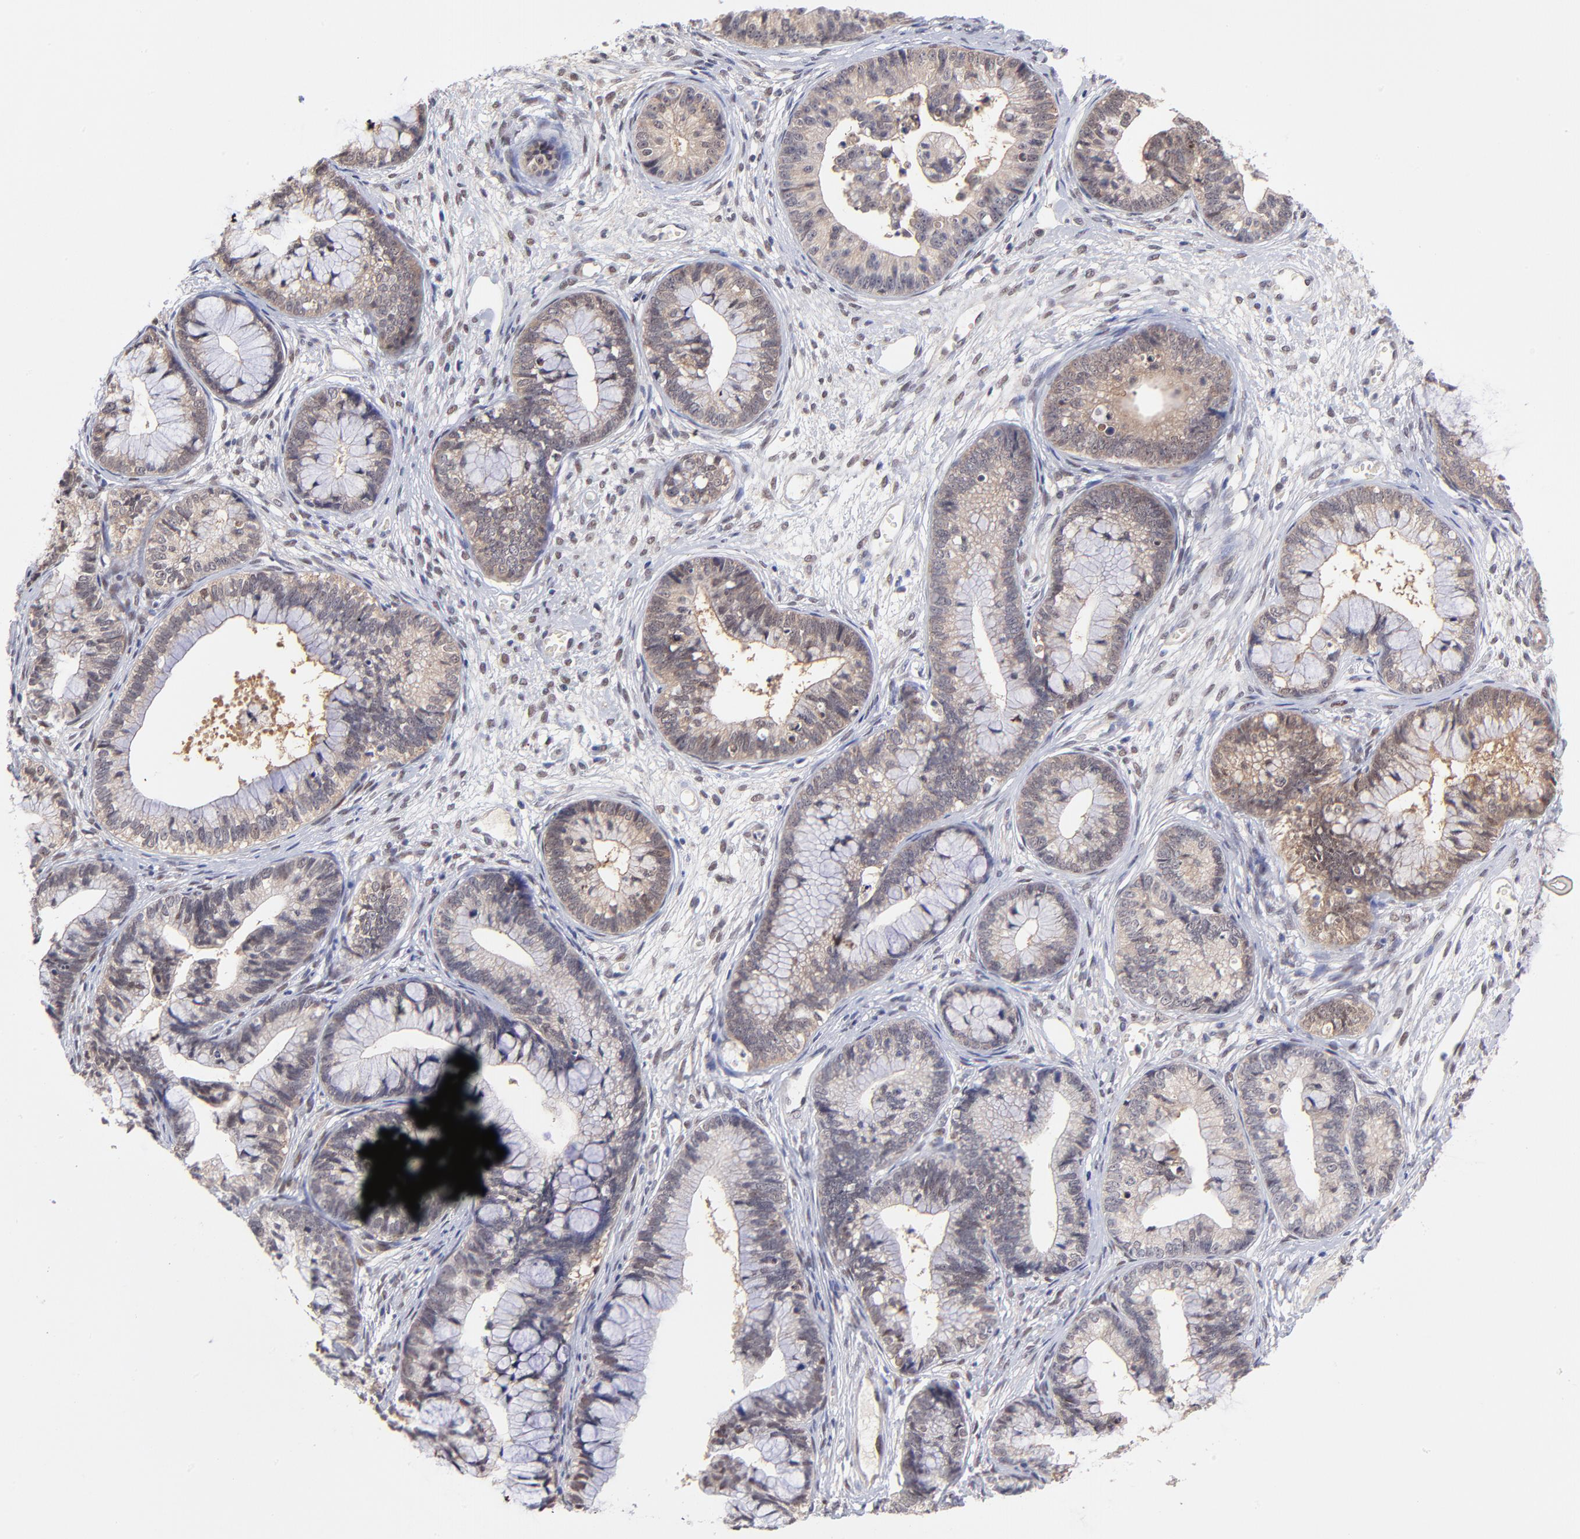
{"staining": {"intensity": "weak", "quantity": ">75%", "location": "cytoplasmic/membranous"}, "tissue": "cervical cancer", "cell_type": "Tumor cells", "image_type": "cancer", "snomed": [{"axis": "morphology", "description": "Adenocarcinoma, NOS"}, {"axis": "topography", "description": "Cervix"}], "caption": "Protein positivity by immunohistochemistry (IHC) shows weak cytoplasmic/membranous staining in approximately >75% of tumor cells in cervical cancer (adenocarcinoma).", "gene": "UBE2E3", "patient": {"sex": "female", "age": 44}}